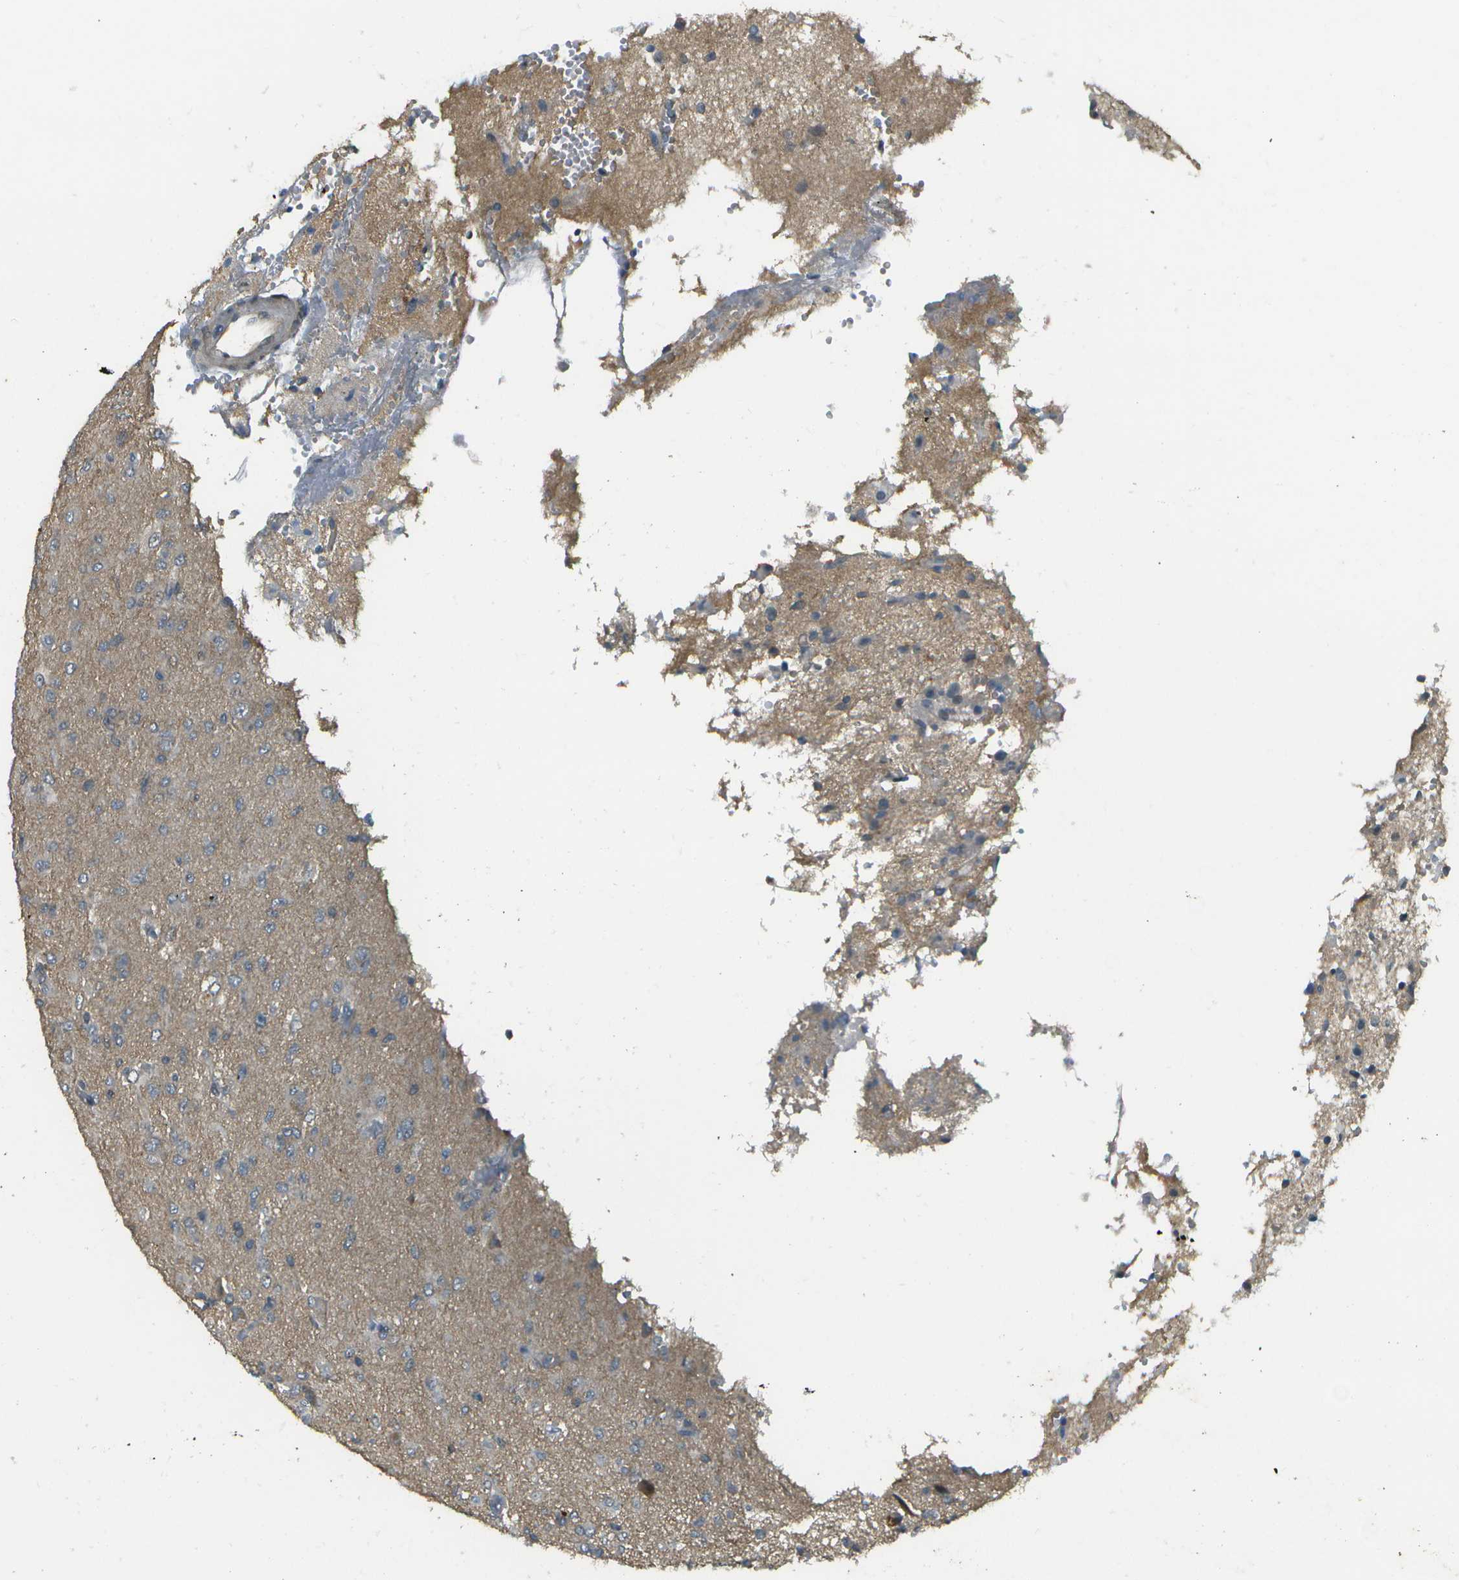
{"staining": {"intensity": "negative", "quantity": "none", "location": "none"}, "tissue": "glioma", "cell_type": "Tumor cells", "image_type": "cancer", "snomed": [{"axis": "morphology", "description": "Glioma, malignant, High grade"}, {"axis": "topography", "description": "Brain"}], "caption": "A histopathology image of human glioma is negative for staining in tumor cells. (DAB (3,3'-diaminobenzidine) immunohistochemistry (IHC) visualized using brightfield microscopy, high magnification).", "gene": "WNK2", "patient": {"sex": "female", "age": 59}}